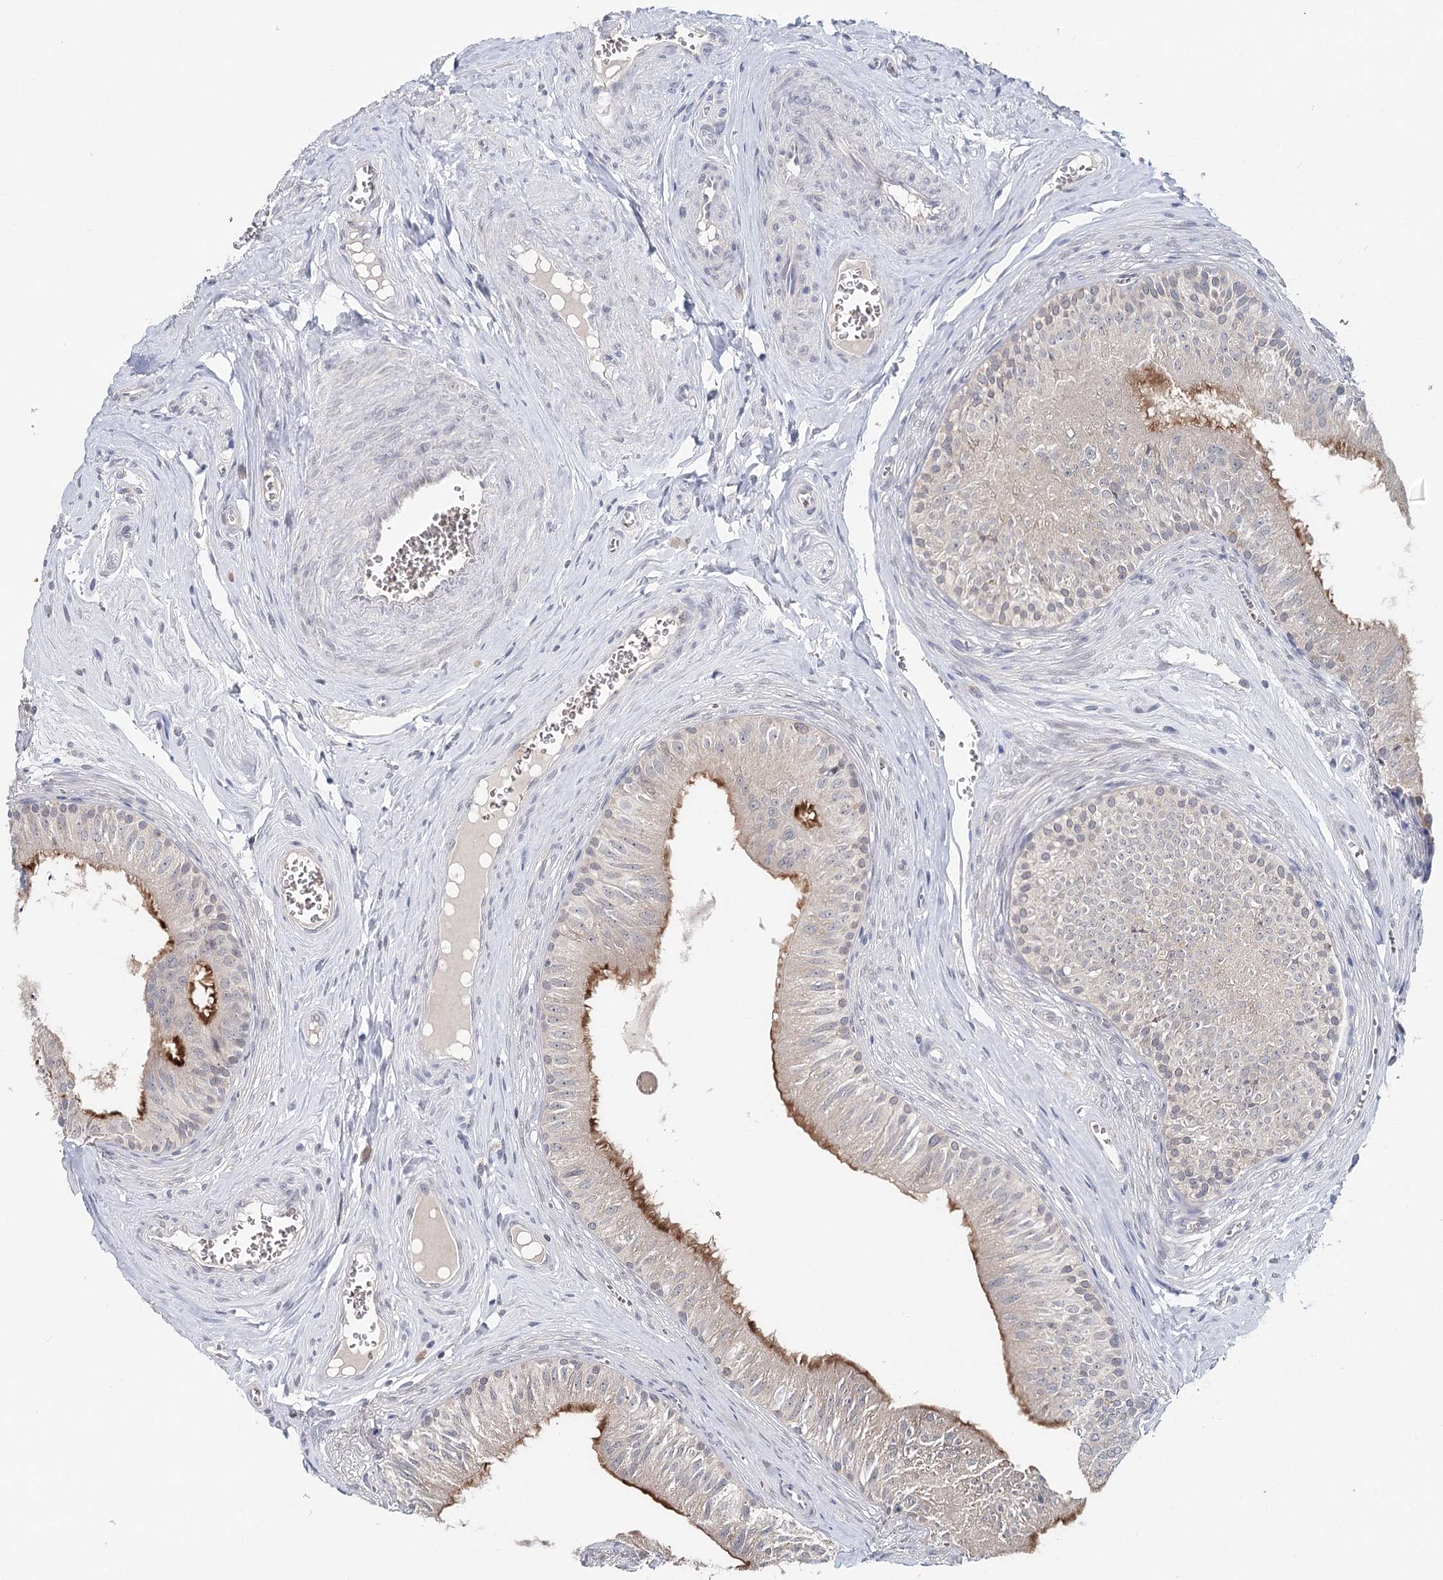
{"staining": {"intensity": "moderate", "quantity": "<25%", "location": "cytoplasmic/membranous"}, "tissue": "epididymis", "cell_type": "Glandular cells", "image_type": "normal", "snomed": [{"axis": "morphology", "description": "Normal tissue, NOS"}, {"axis": "topography", "description": "Epididymis"}], "caption": "This micrograph reveals immunohistochemistry (IHC) staining of unremarkable human epididymis, with low moderate cytoplasmic/membranous expression in about <25% of glandular cells.", "gene": "FBXO7", "patient": {"sex": "male", "age": 46}}